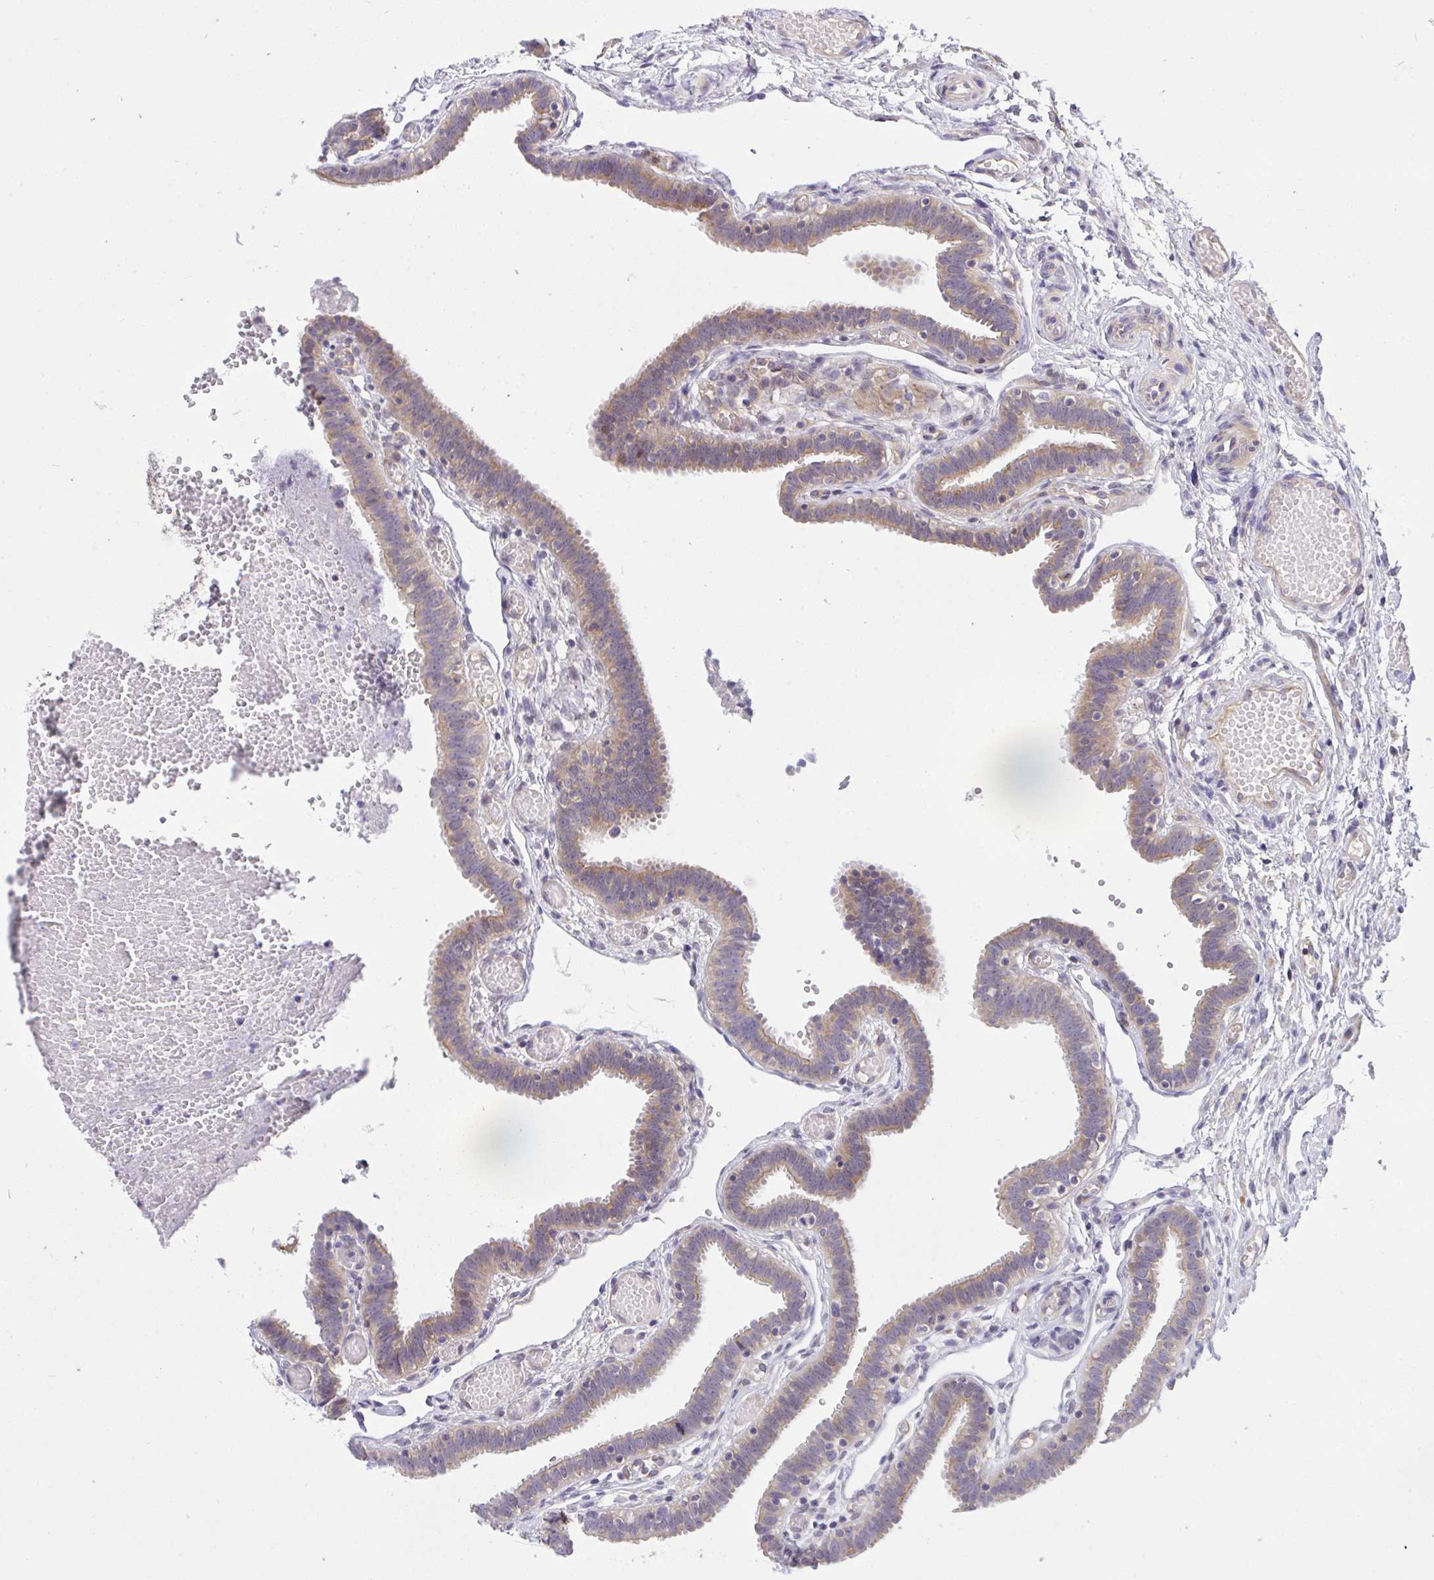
{"staining": {"intensity": "moderate", "quantity": "25%-75%", "location": "cytoplasmic/membranous"}, "tissue": "fallopian tube", "cell_type": "Glandular cells", "image_type": "normal", "snomed": [{"axis": "morphology", "description": "Normal tissue, NOS"}, {"axis": "topography", "description": "Fallopian tube"}], "caption": "Immunohistochemistry (DAB) staining of normal human fallopian tube shows moderate cytoplasmic/membranous protein staining in about 25%-75% of glandular cells.", "gene": "C19orf54", "patient": {"sex": "female", "age": 37}}